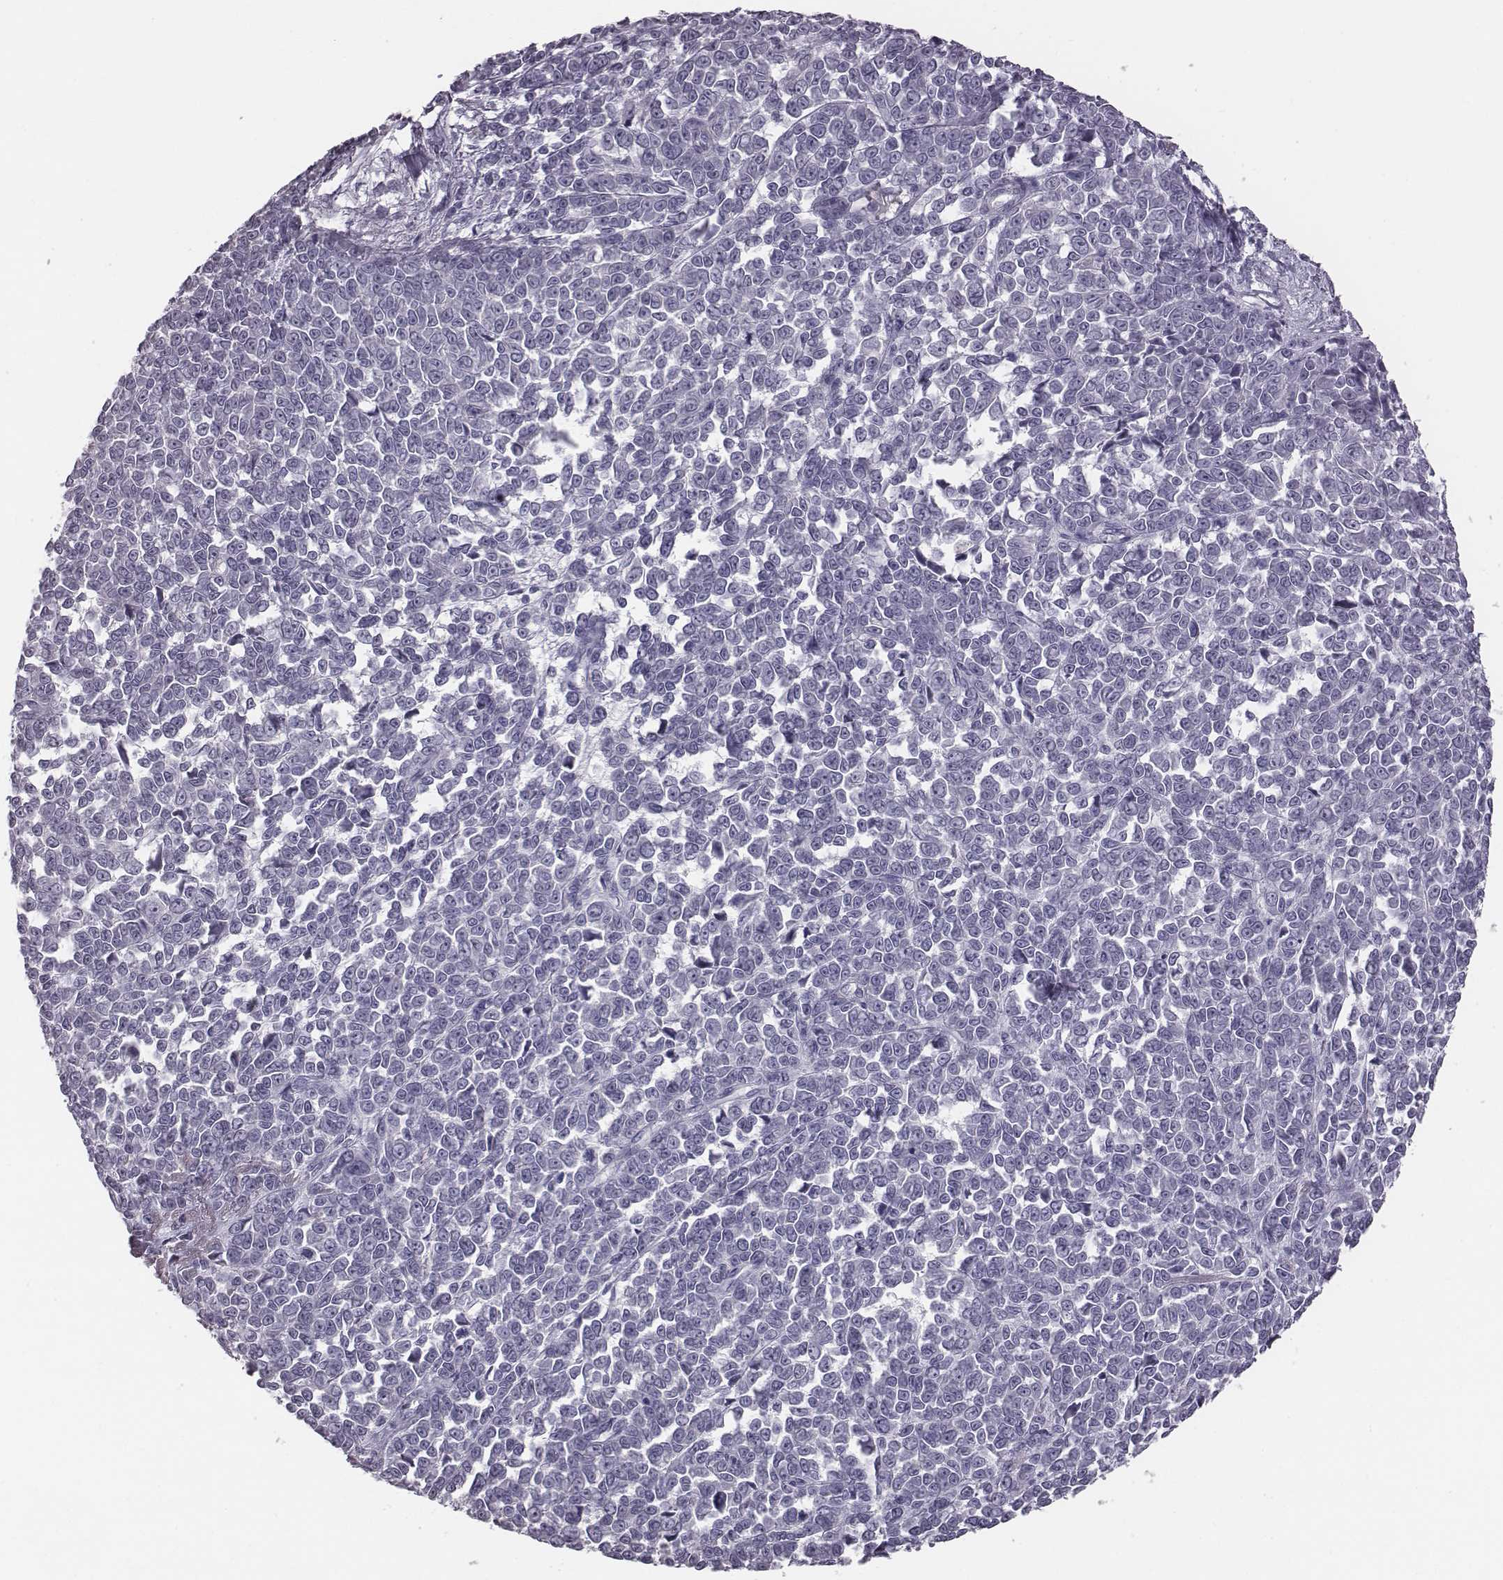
{"staining": {"intensity": "negative", "quantity": "none", "location": "none"}, "tissue": "melanoma", "cell_type": "Tumor cells", "image_type": "cancer", "snomed": [{"axis": "morphology", "description": "Malignant melanoma, NOS"}, {"axis": "topography", "description": "Skin"}], "caption": "Melanoma stained for a protein using immunohistochemistry shows no staining tumor cells.", "gene": "CRISP1", "patient": {"sex": "female", "age": 95}}